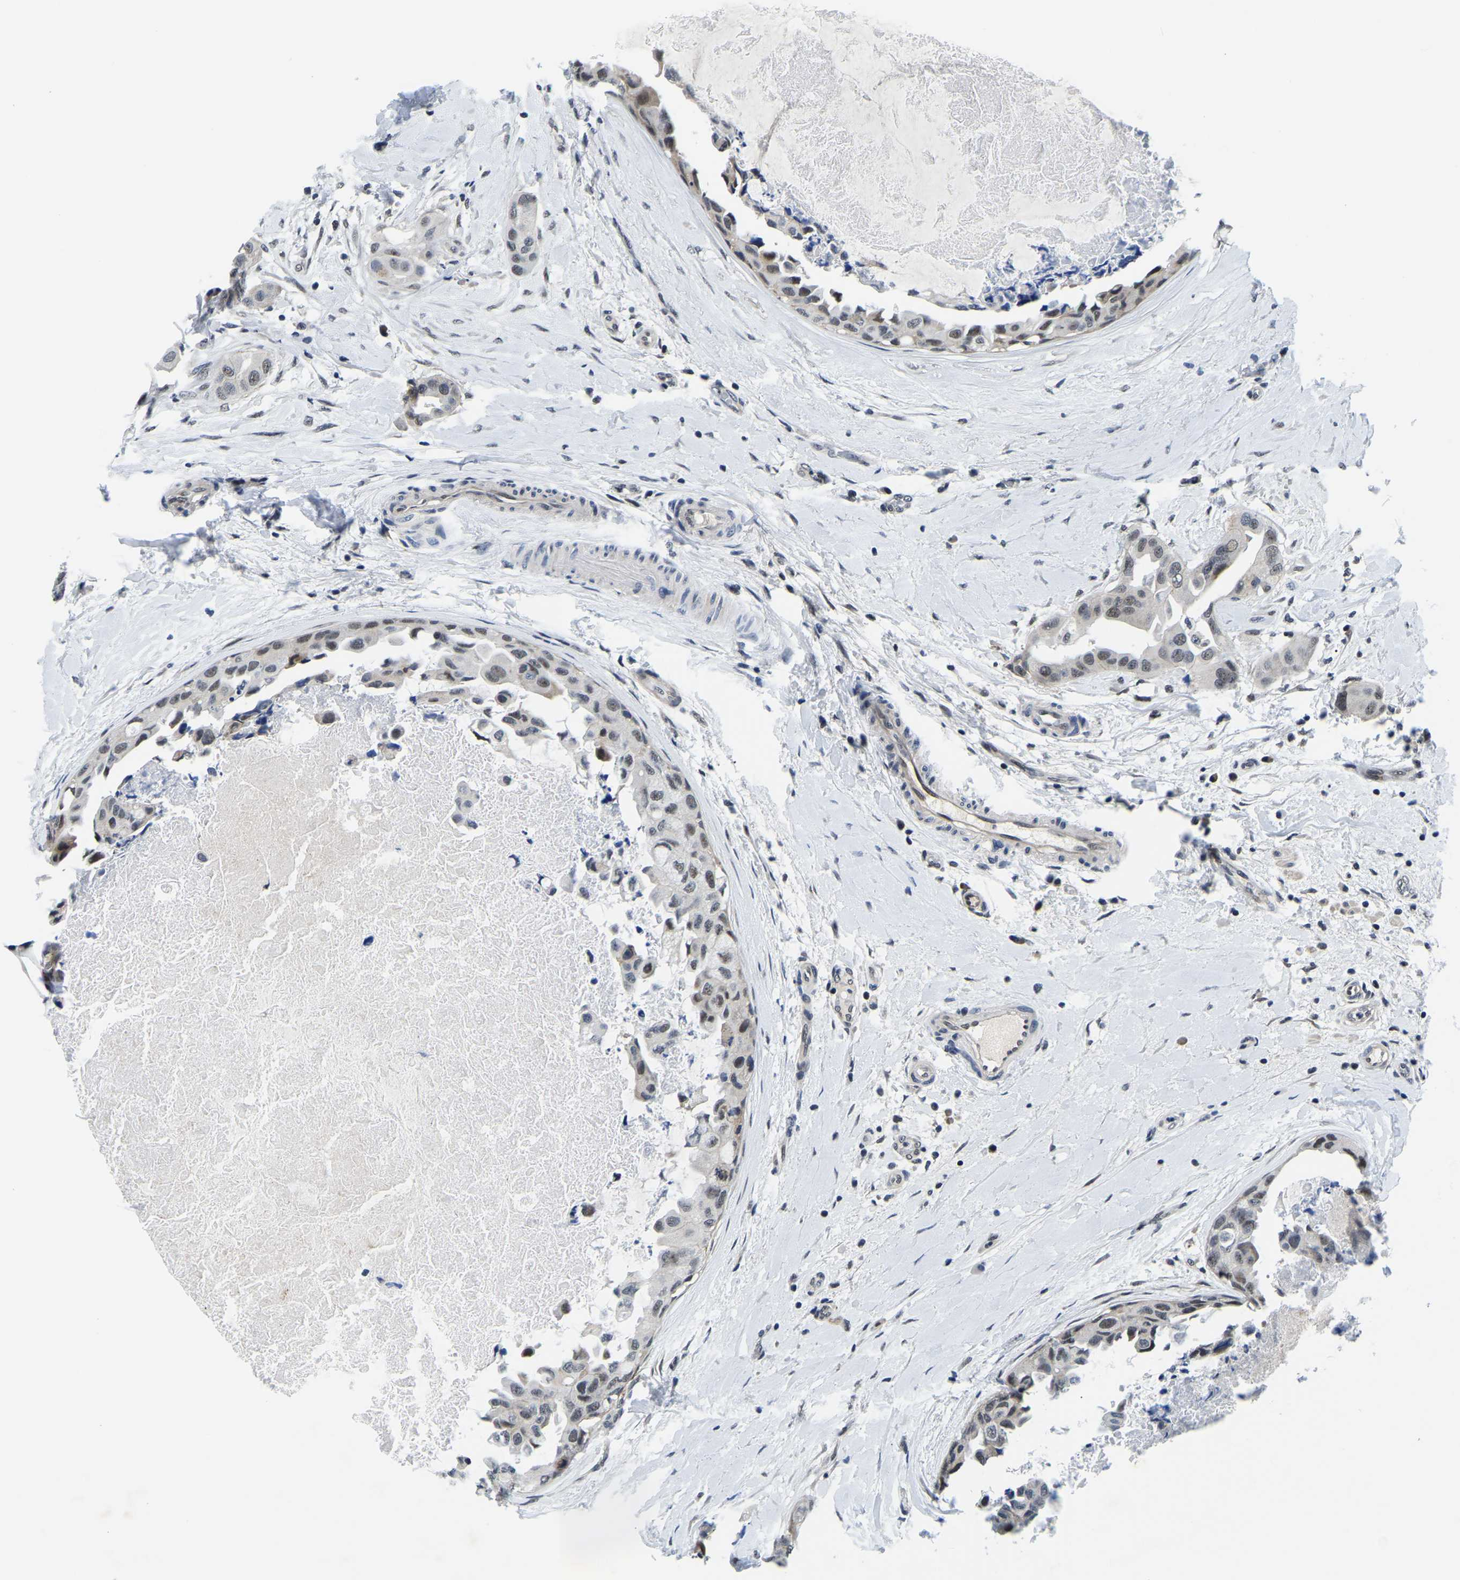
{"staining": {"intensity": "weak", "quantity": "<25%", "location": "nuclear"}, "tissue": "breast cancer", "cell_type": "Tumor cells", "image_type": "cancer", "snomed": [{"axis": "morphology", "description": "Duct carcinoma"}, {"axis": "topography", "description": "Breast"}], "caption": "The photomicrograph shows no staining of tumor cells in invasive ductal carcinoma (breast).", "gene": "POLDIP3", "patient": {"sex": "female", "age": 40}}